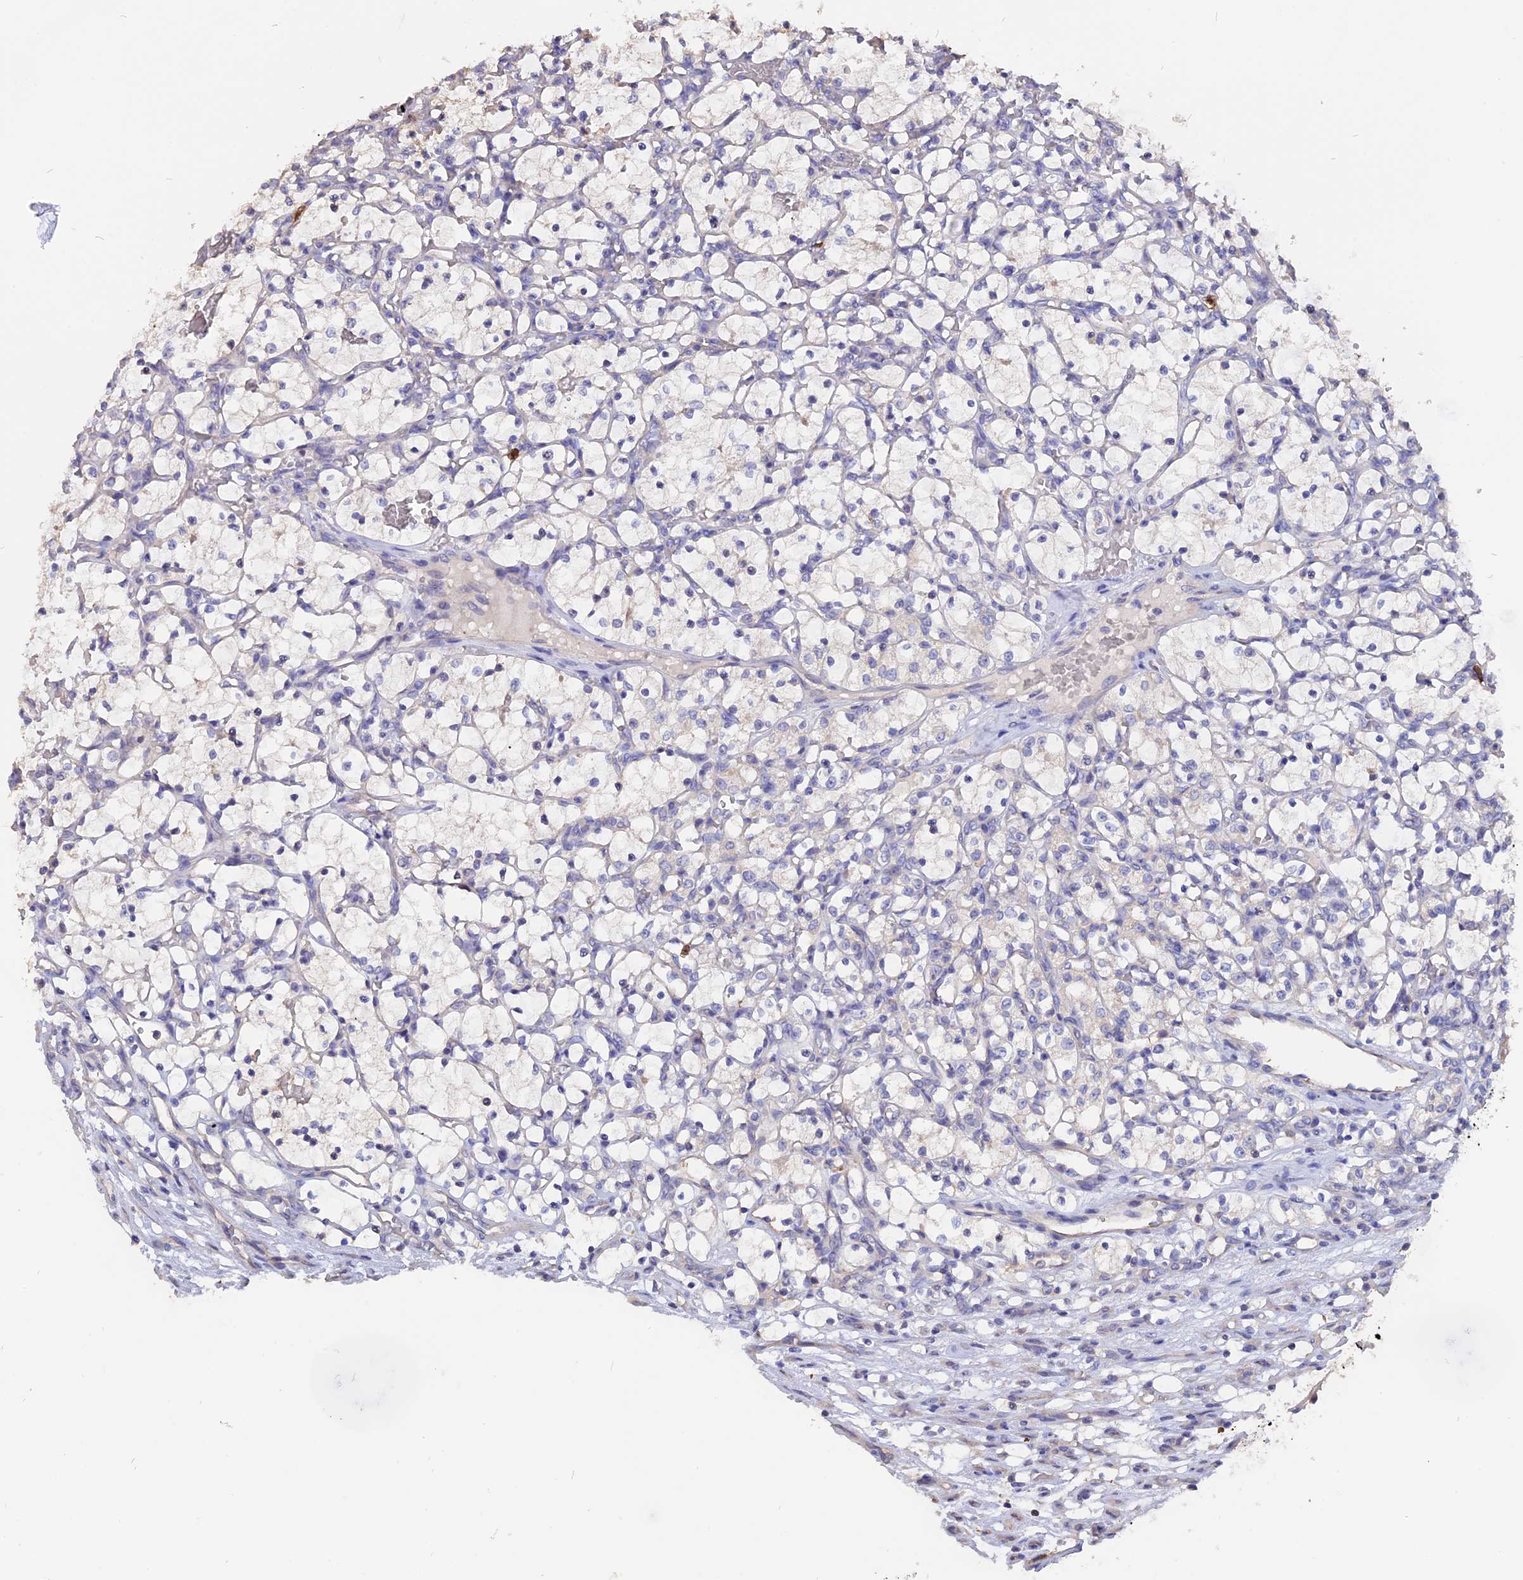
{"staining": {"intensity": "negative", "quantity": "none", "location": "none"}, "tissue": "renal cancer", "cell_type": "Tumor cells", "image_type": "cancer", "snomed": [{"axis": "morphology", "description": "Adenocarcinoma, NOS"}, {"axis": "topography", "description": "Kidney"}], "caption": "Immunohistochemistry (IHC) micrograph of neoplastic tissue: human renal adenocarcinoma stained with DAB exhibits no significant protein positivity in tumor cells. (DAB IHC visualized using brightfield microscopy, high magnification).", "gene": "CARMIL2", "patient": {"sex": "female", "age": 69}}